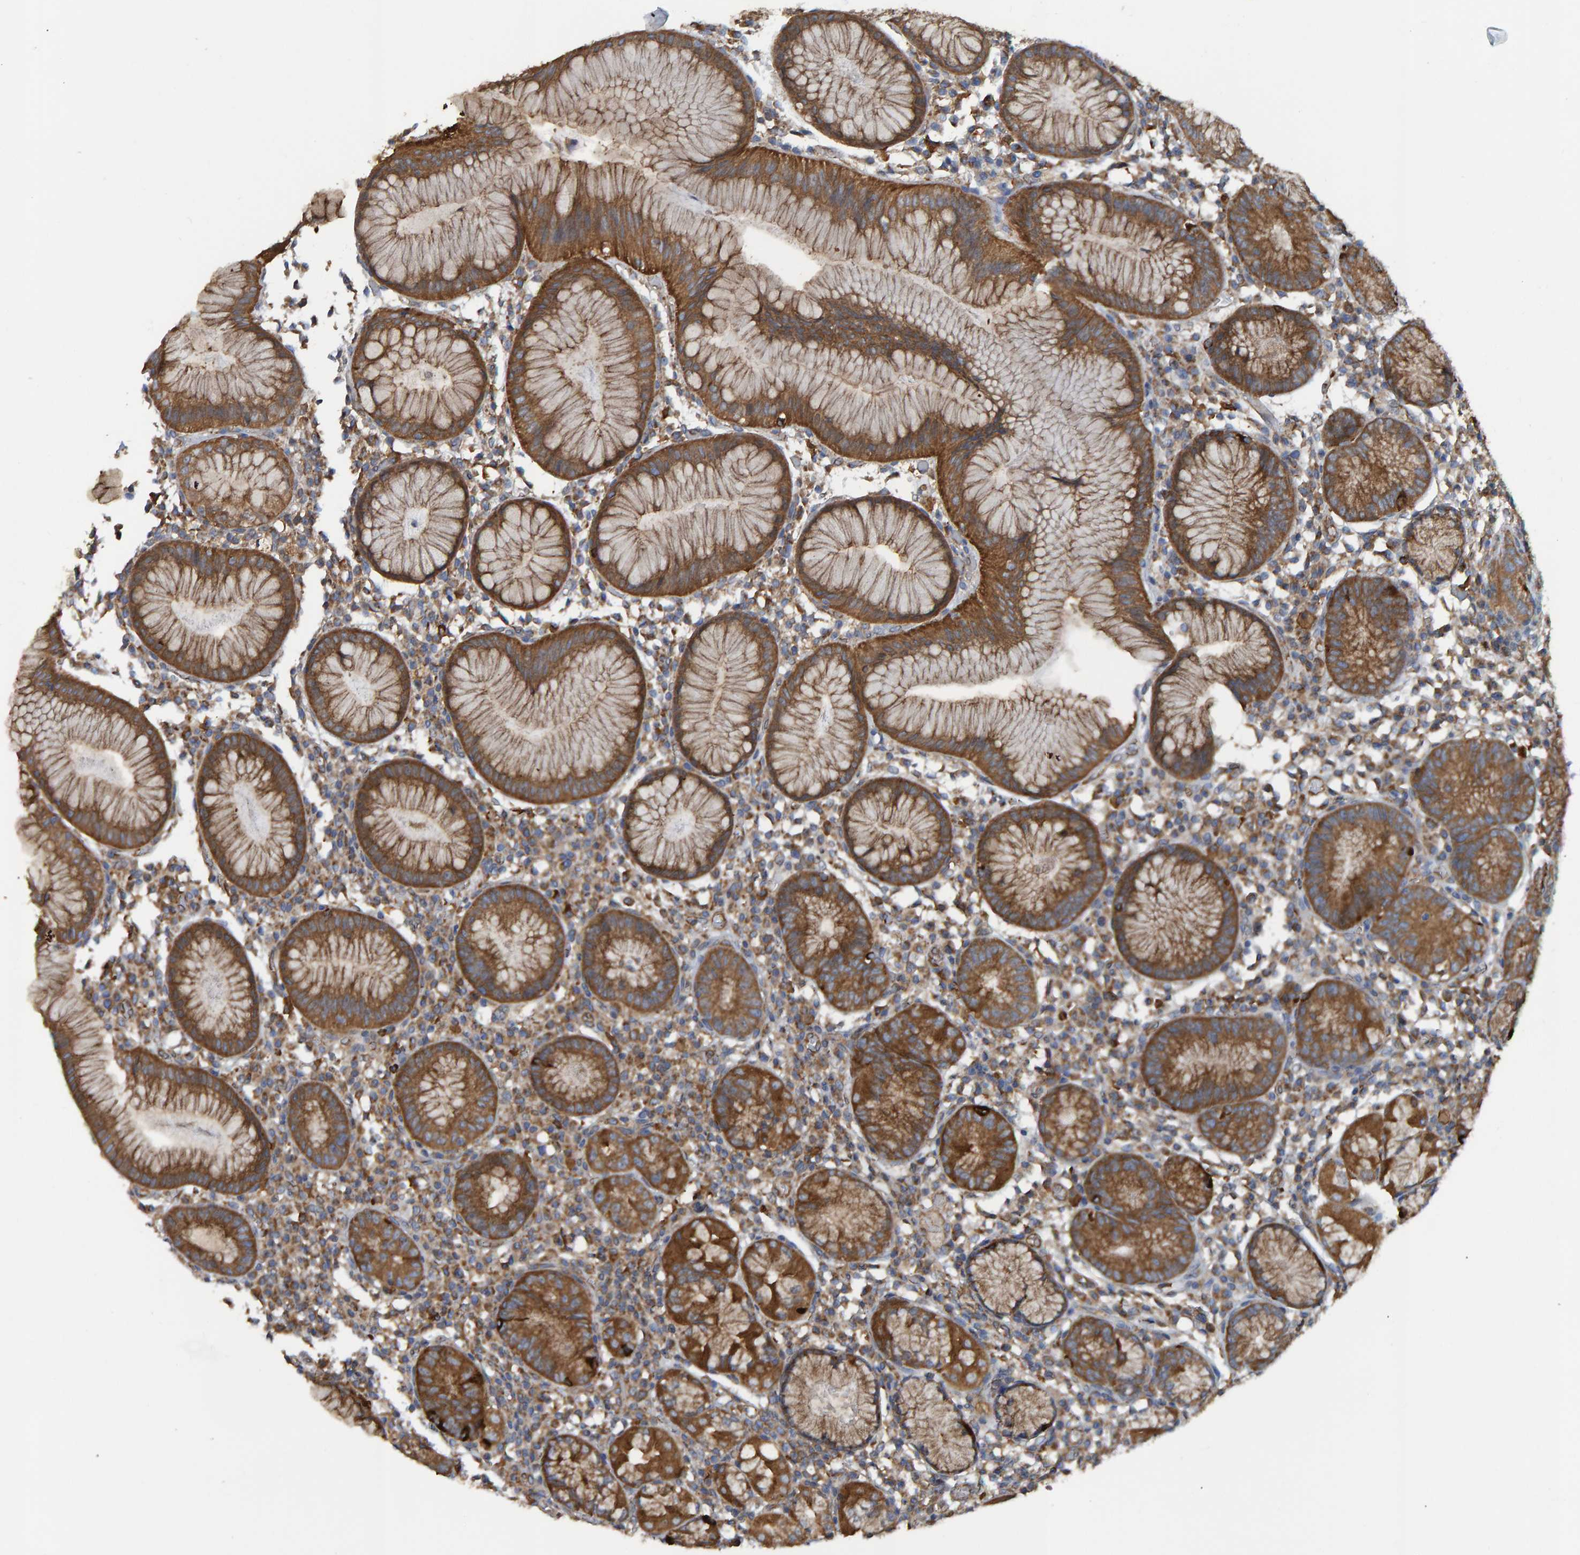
{"staining": {"intensity": "moderate", "quantity": ">75%", "location": "cytoplasmic/membranous"}, "tissue": "stomach", "cell_type": "Glandular cells", "image_type": "normal", "snomed": [{"axis": "morphology", "description": "Normal tissue, NOS"}, {"axis": "topography", "description": "Stomach"}, {"axis": "topography", "description": "Stomach, lower"}], "caption": "Moderate cytoplasmic/membranous protein expression is seen in approximately >75% of glandular cells in stomach.", "gene": "LRSAM1", "patient": {"sex": "female", "age": 75}}